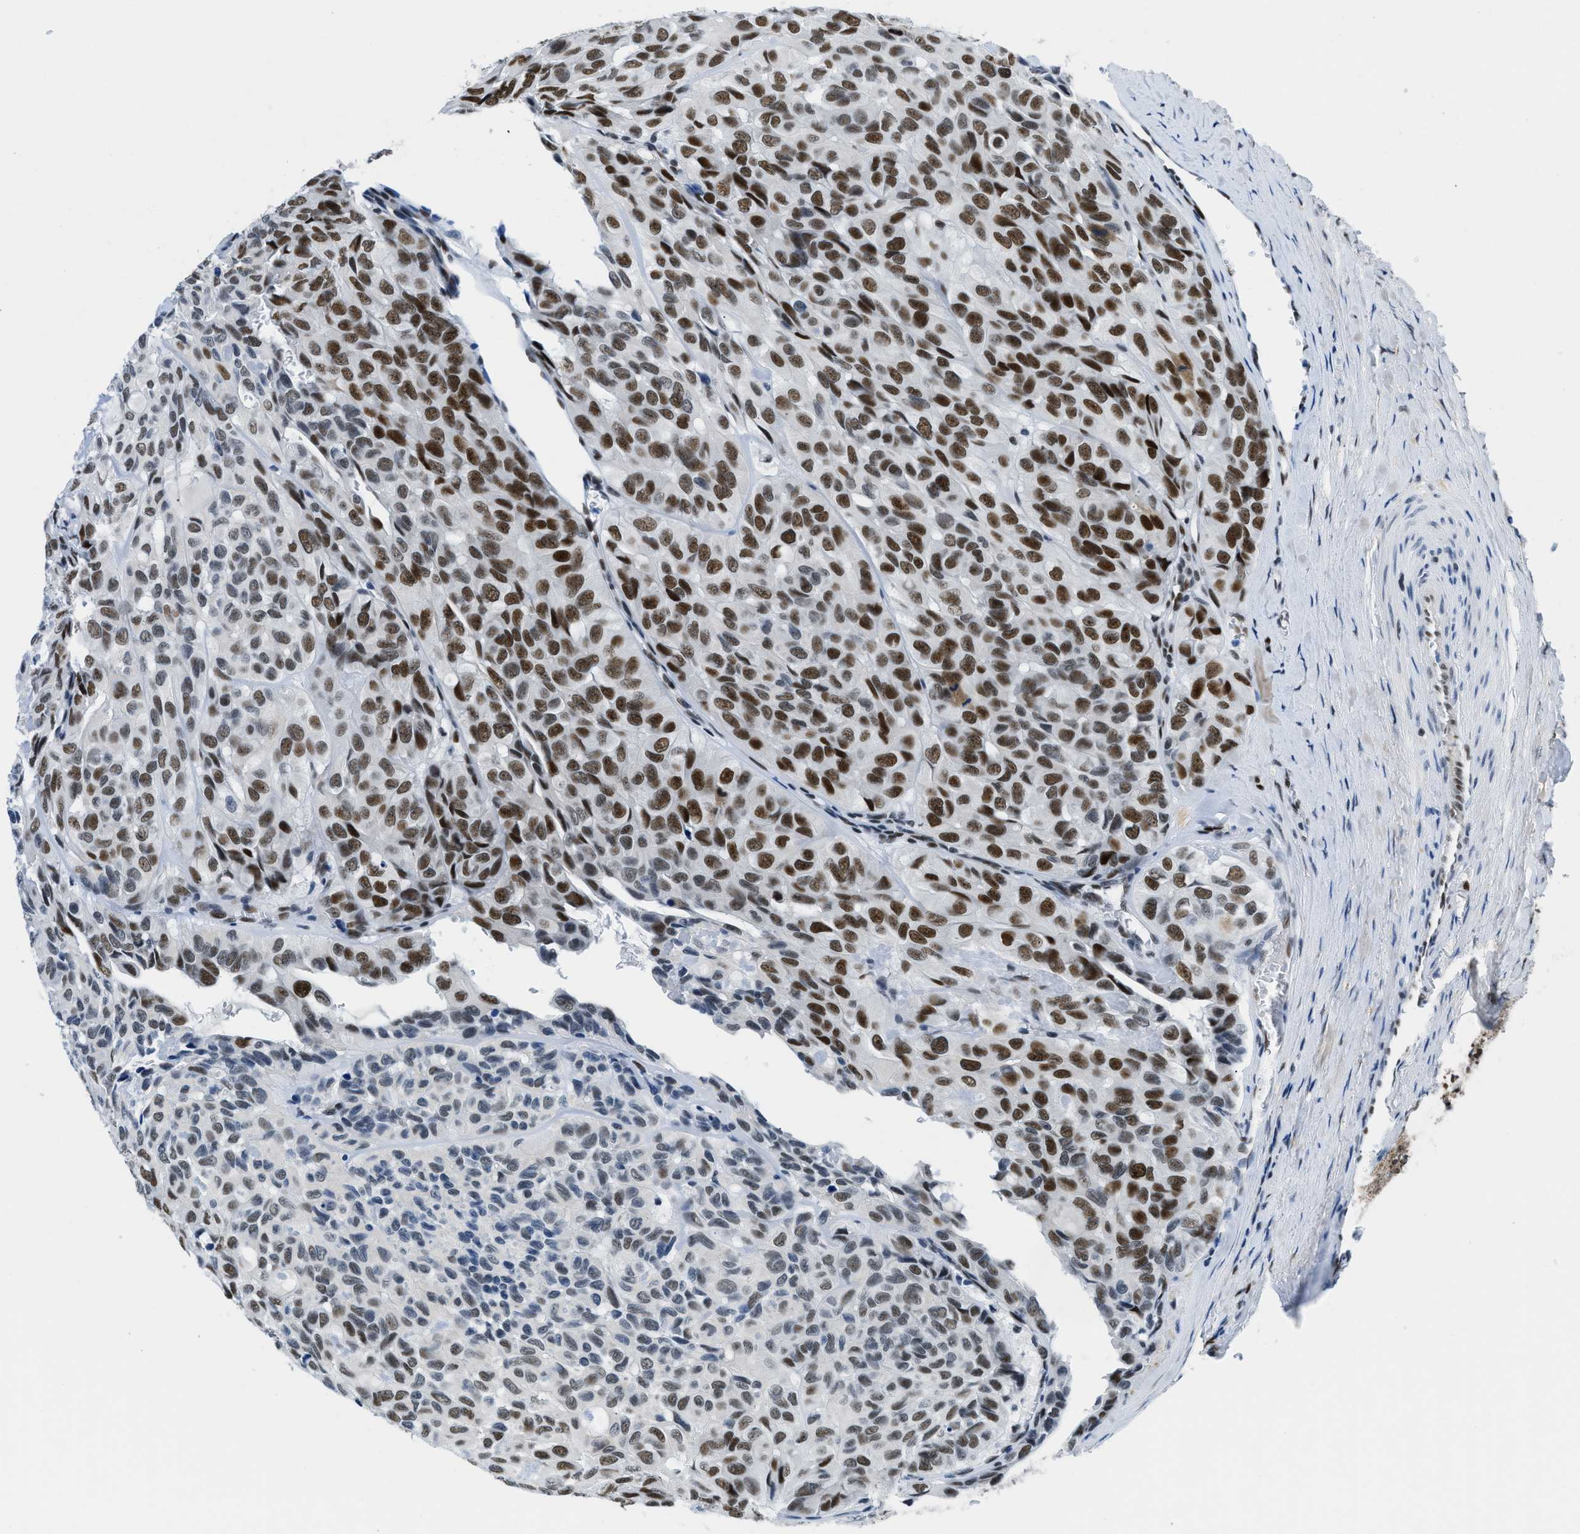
{"staining": {"intensity": "strong", "quantity": "25%-75%", "location": "nuclear"}, "tissue": "head and neck cancer", "cell_type": "Tumor cells", "image_type": "cancer", "snomed": [{"axis": "morphology", "description": "Adenocarcinoma, NOS"}, {"axis": "topography", "description": "Salivary gland, NOS"}, {"axis": "topography", "description": "Head-Neck"}], "caption": "Tumor cells demonstrate high levels of strong nuclear expression in about 25%-75% of cells in human head and neck cancer.", "gene": "SMARCAD1", "patient": {"sex": "female", "age": 76}}